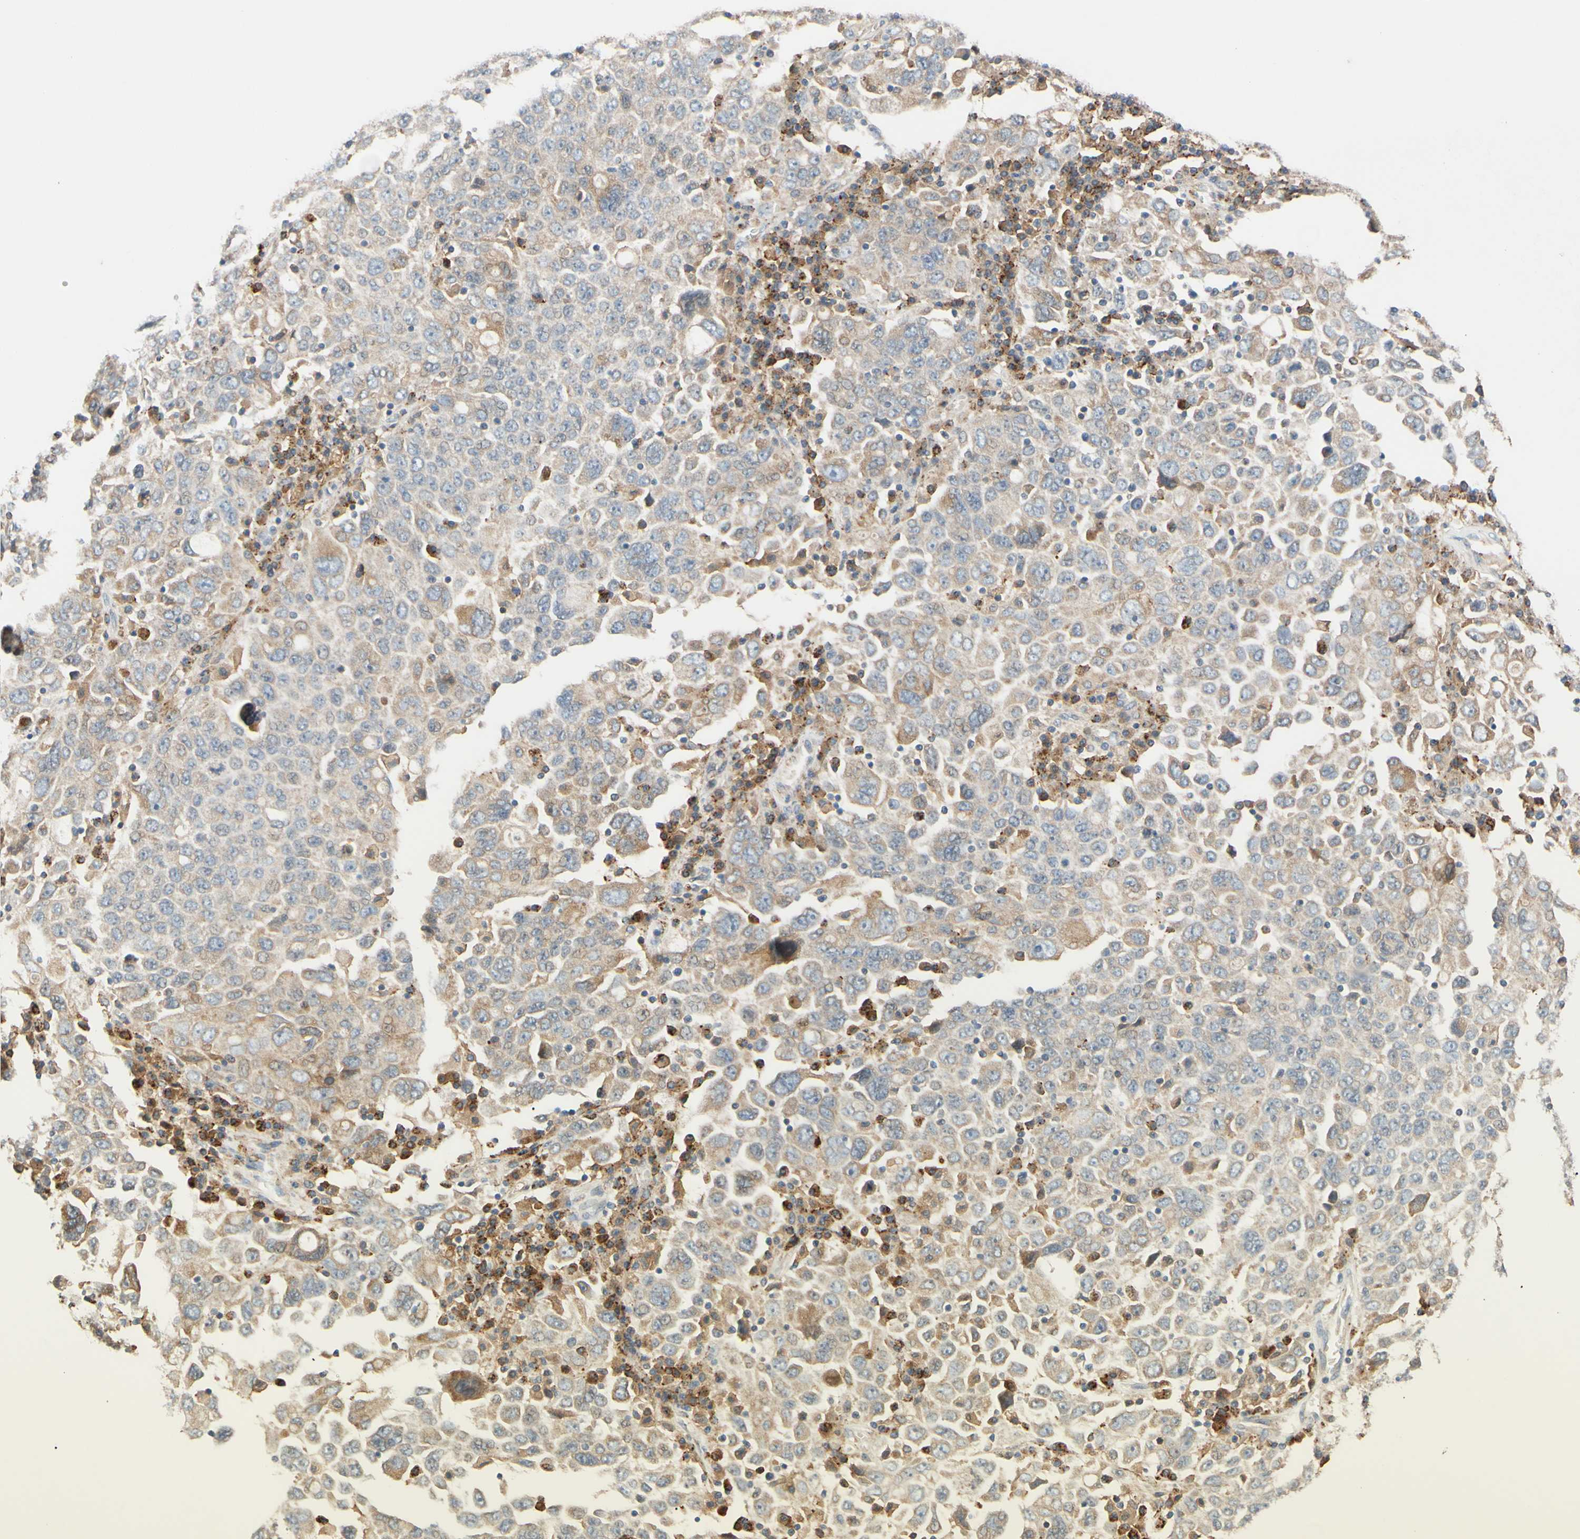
{"staining": {"intensity": "weak", "quantity": ">75%", "location": "cytoplasmic/membranous"}, "tissue": "ovarian cancer", "cell_type": "Tumor cells", "image_type": "cancer", "snomed": [{"axis": "morphology", "description": "Carcinoma, endometroid"}, {"axis": "topography", "description": "Ovary"}], "caption": "A brown stain labels weak cytoplasmic/membranous expression of a protein in human ovarian cancer (endometroid carcinoma) tumor cells.", "gene": "POR", "patient": {"sex": "female", "age": 62}}